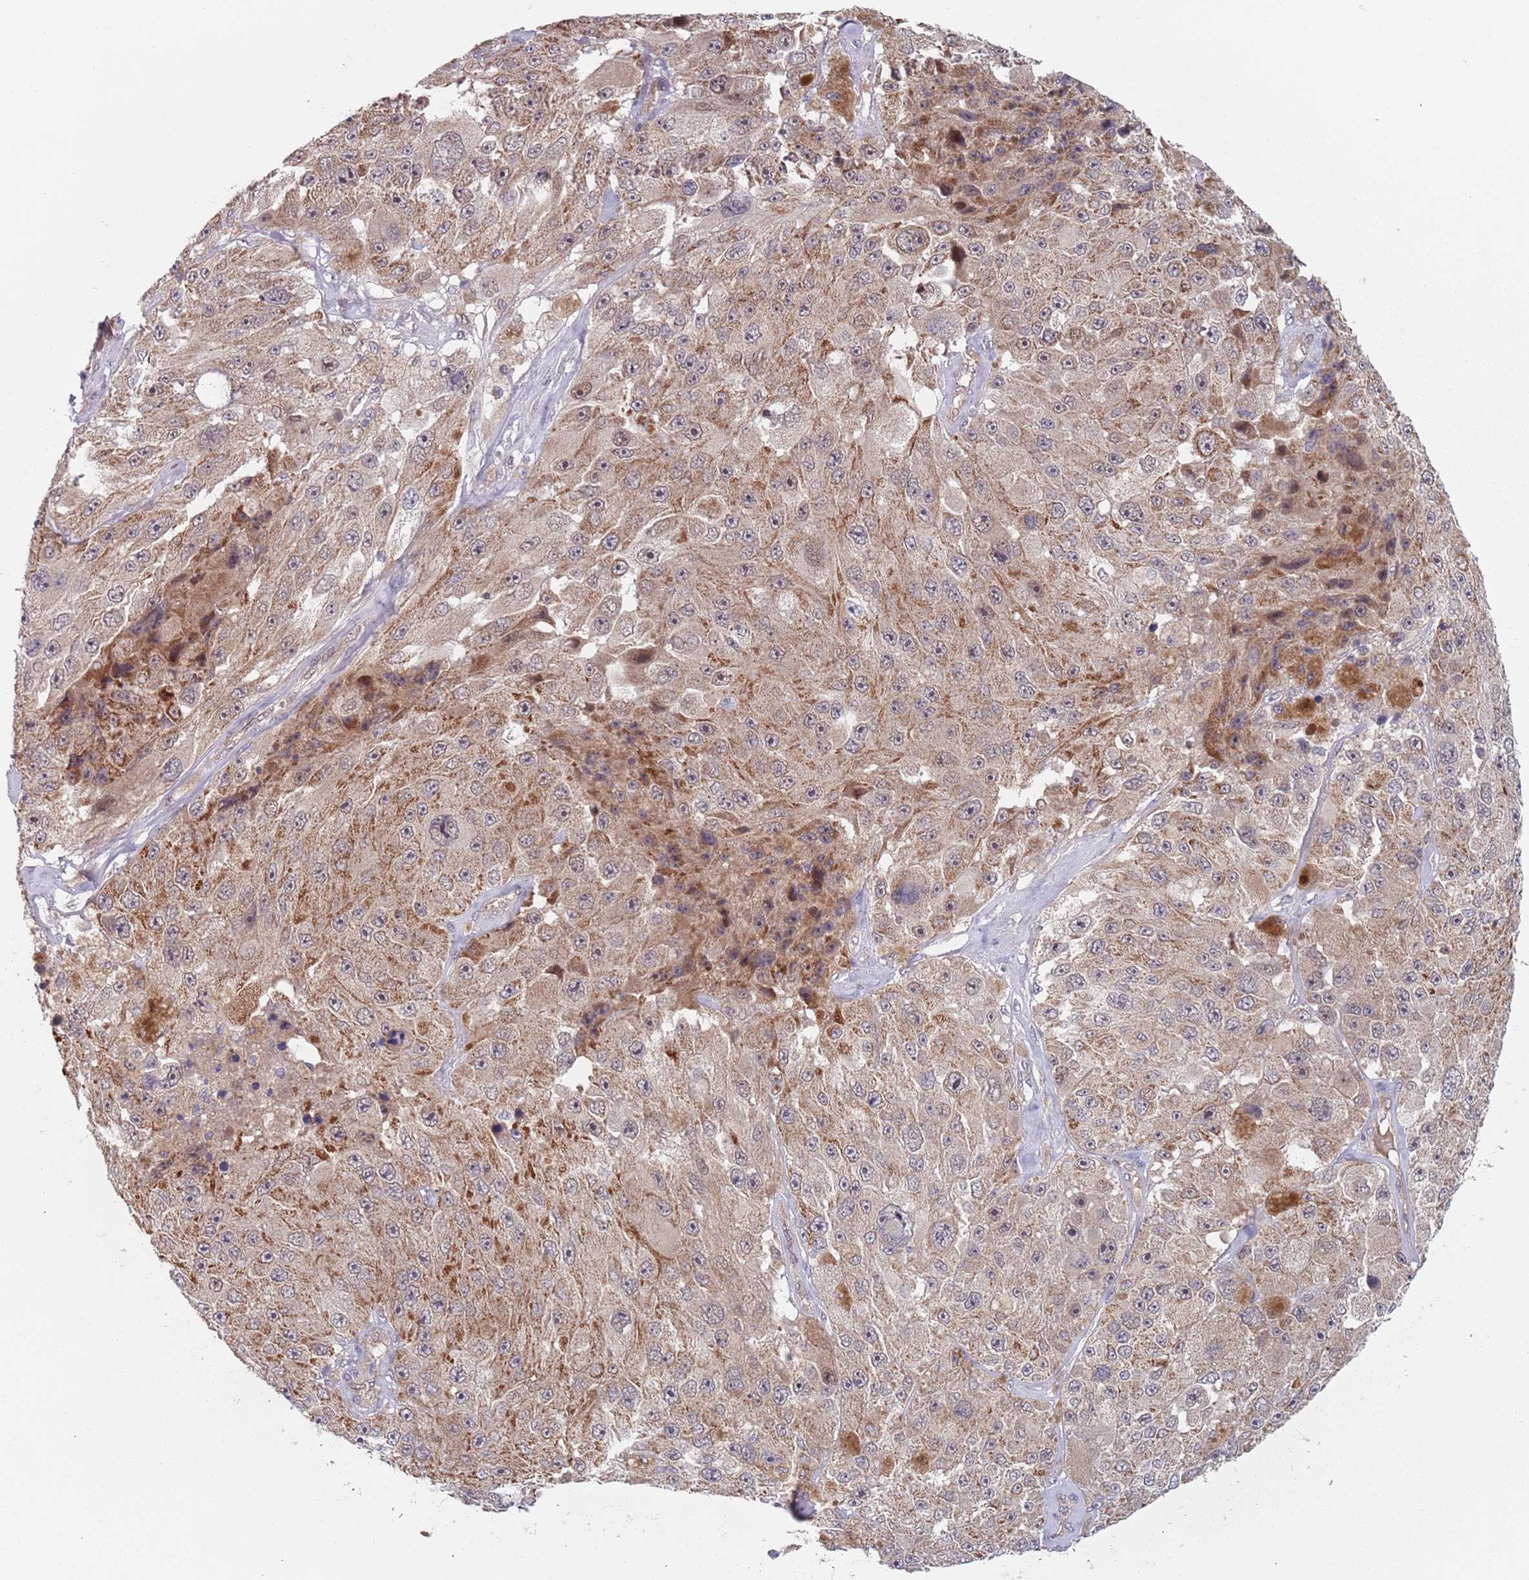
{"staining": {"intensity": "moderate", "quantity": ">75%", "location": "cytoplasmic/membranous"}, "tissue": "melanoma", "cell_type": "Tumor cells", "image_type": "cancer", "snomed": [{"axis": "morphology", "description": "Malignant melanoma, Metastatic site"}, {"axis": "topography", "description": "Lymph node"}], "caption": "The photomicrograph shows staining of malignant melanoma (metastatic site), revealing moderate cytoplasmic/membranous protein positivity (brown color) within tumor cells.", "gene": "ZNF140", "patient": {"sex": "male", "age": 62}}